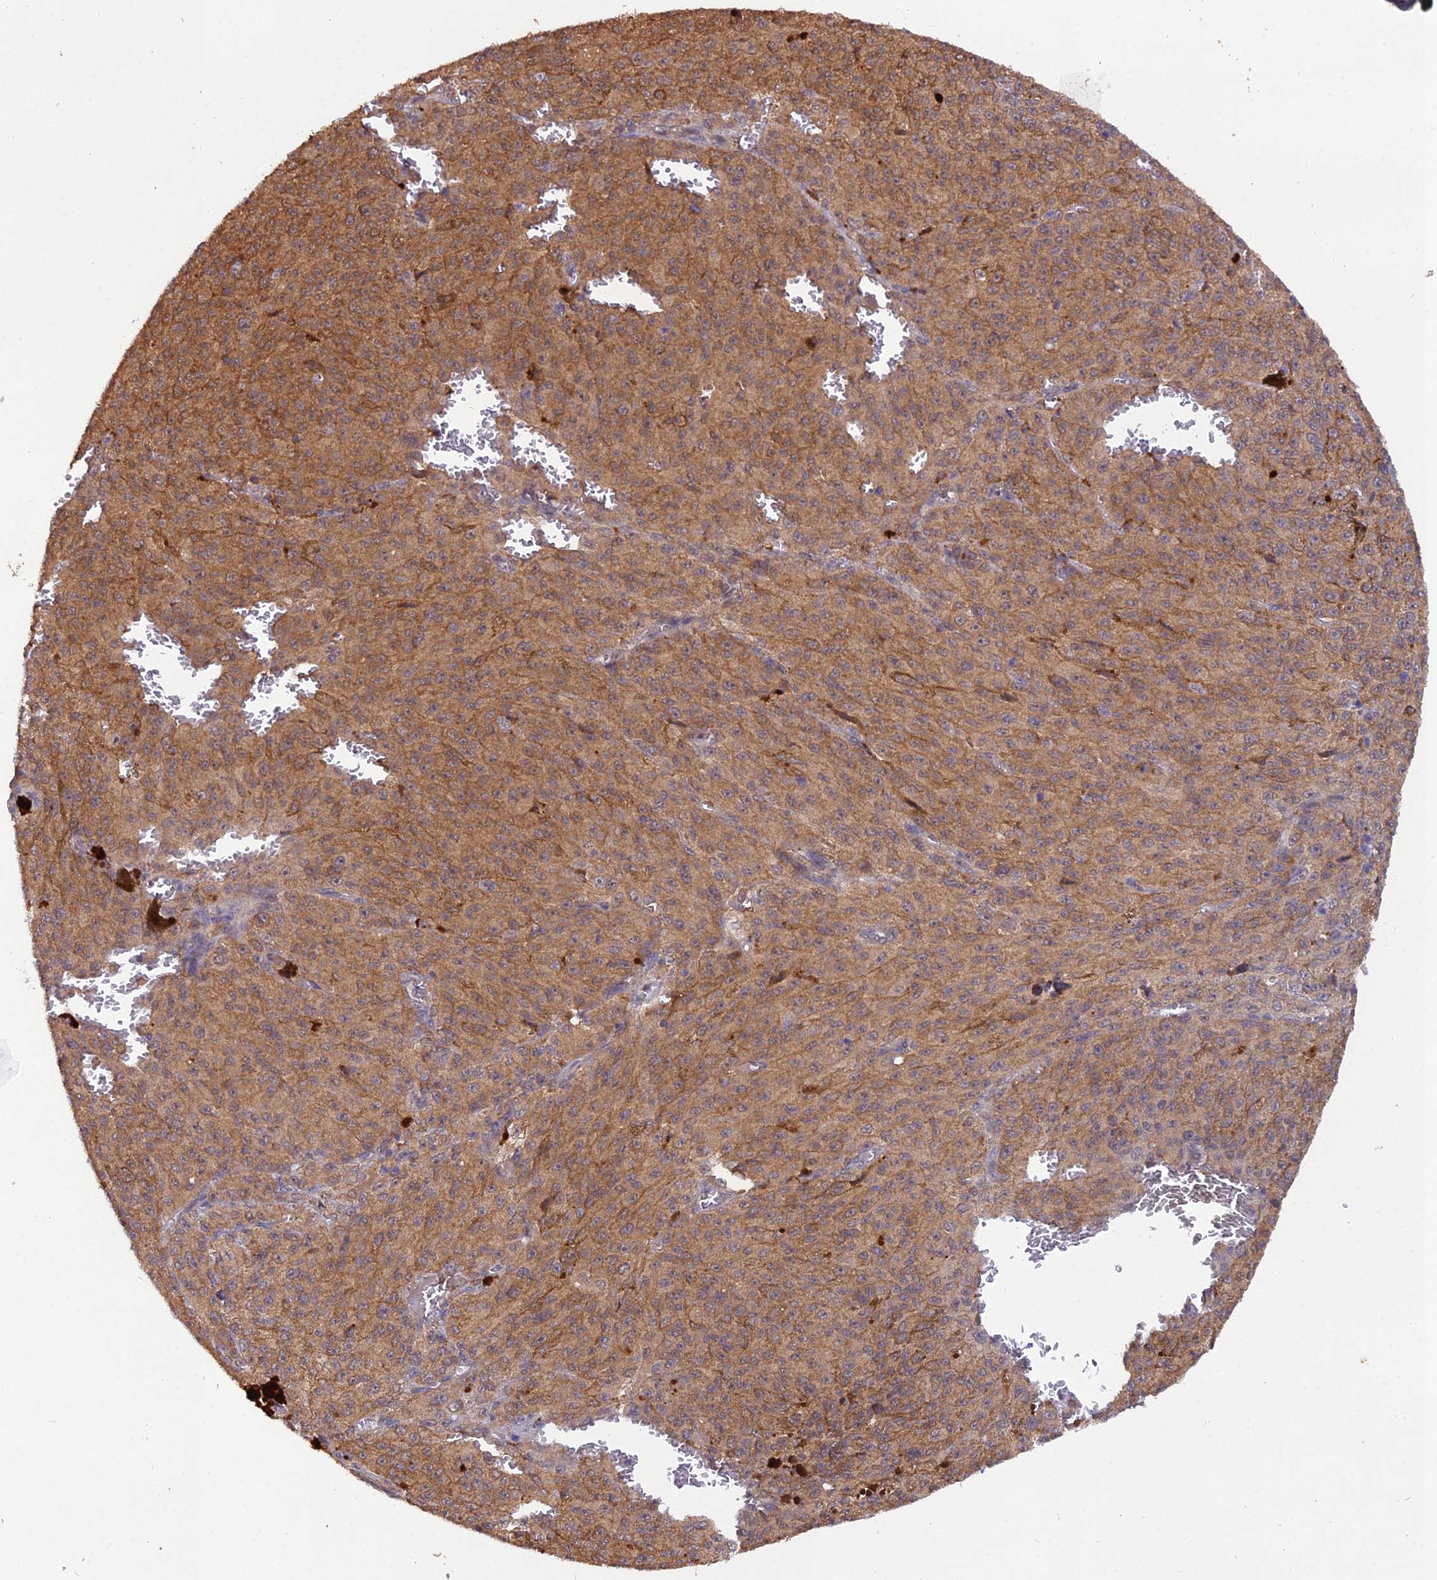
{"staining": {"intensity": "moderate", "quantity": ">75%", "location": "cytoplasmic/membranous"}, "tissue": "melanoma", "cell_type": "Tumor cells", "image_type": "cancer", "snomed": [{"axis": "morphology", "description": "Malignant melanoma, NOS"}, {"axis": "topography", "description": "Skin"}], "caption": "About >75% of tumor cells in human malignant melanoma display moderate cytoplasmic/membranous protein positivity as visualized by brown immunohistochemical staining.", "gene": "TMEM258", "patient": {"sex": "female", "age": 52}}